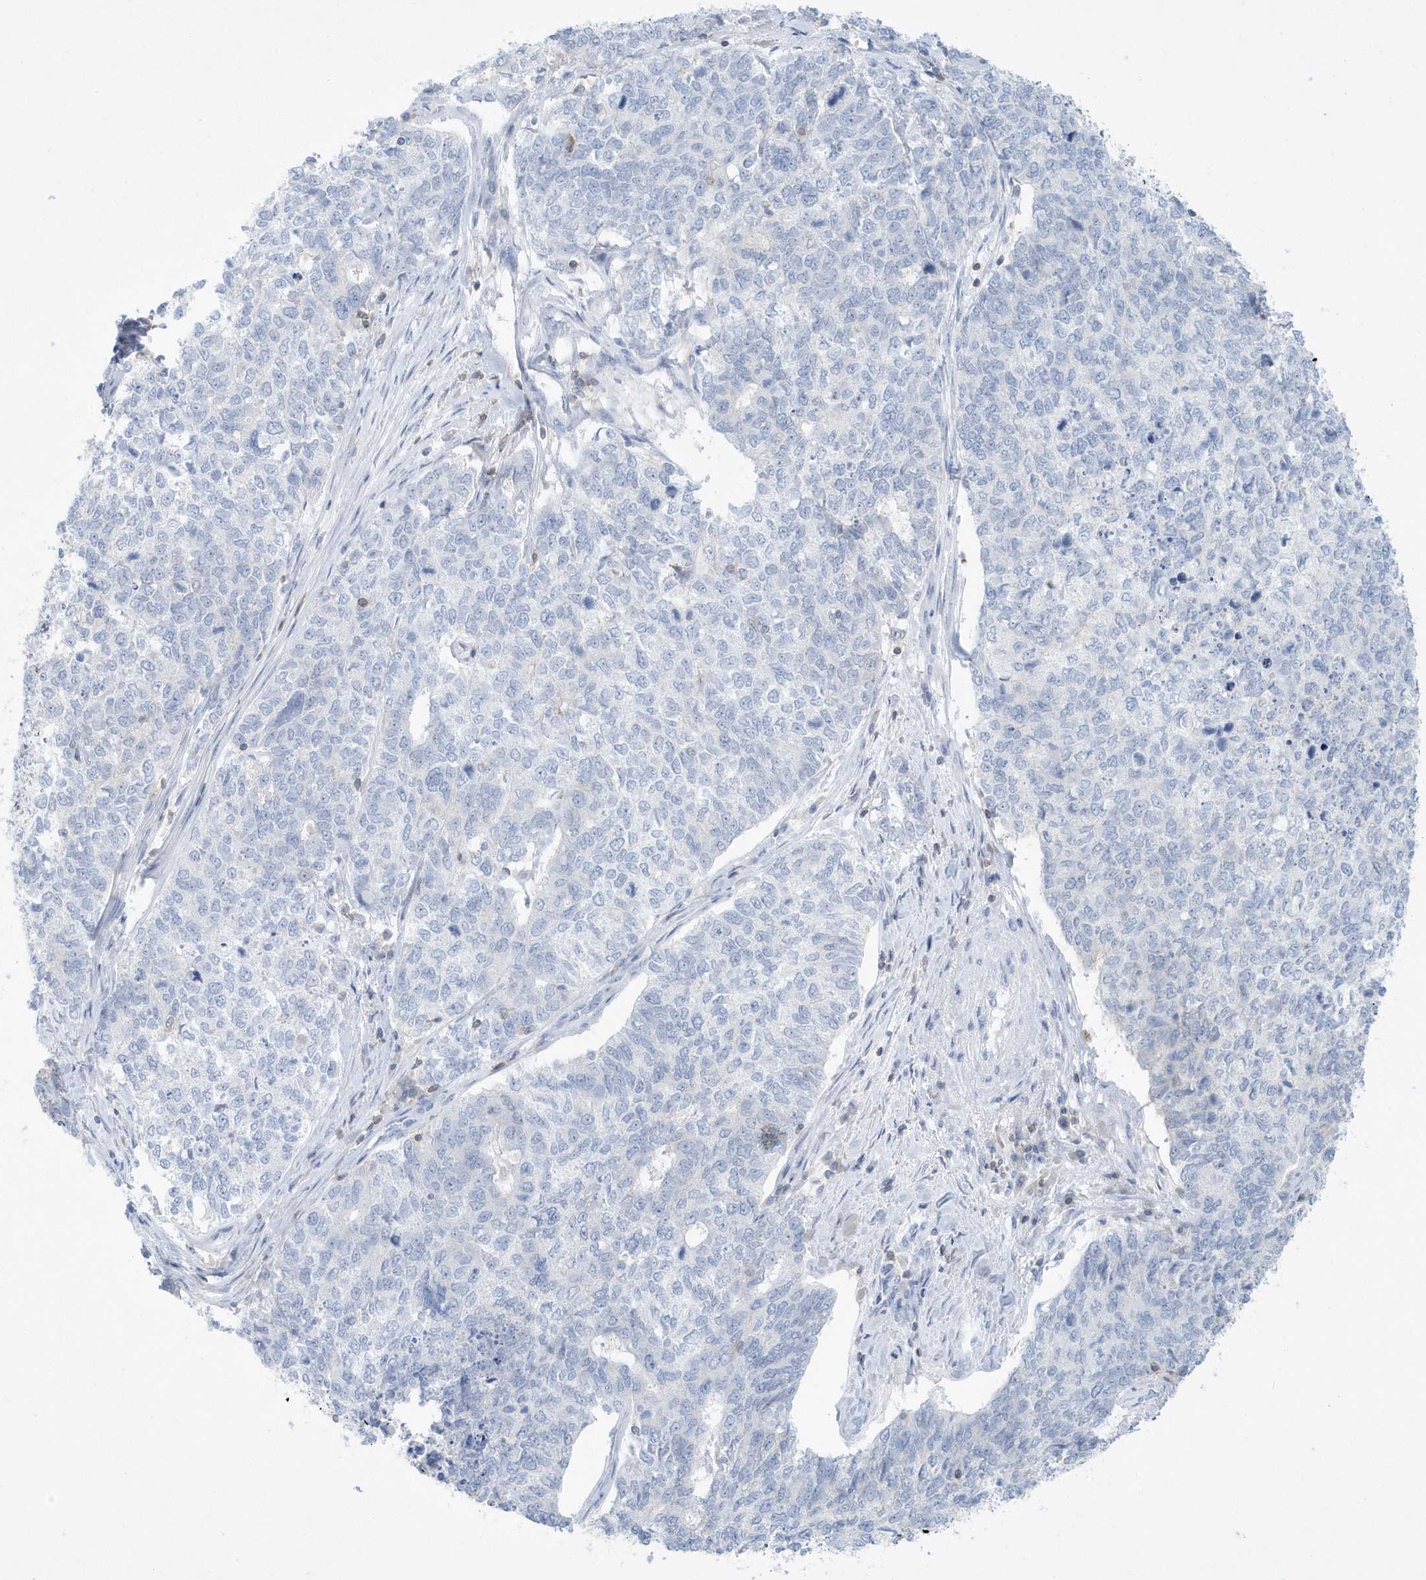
{"staining": {"intensity": "negative", "quantity": "none", "location": "none"}, "tissue": "cervical cancer", "cell_type": "Tumor cells", "image_type": "cancer", "snomed": [{"axis": "morphology", "description": "Squamous cell carcinoma, NOS"}, {"axis": "topography", "description": "Cervix"}], "caption": "An immunohistochemistry (IHC) photomicrograph of cervical cancer is shown. There is no staining in tumor cells of cervical cancer.", "gene": "PSD4", "patient": {"sex": "female", "age": 63}}